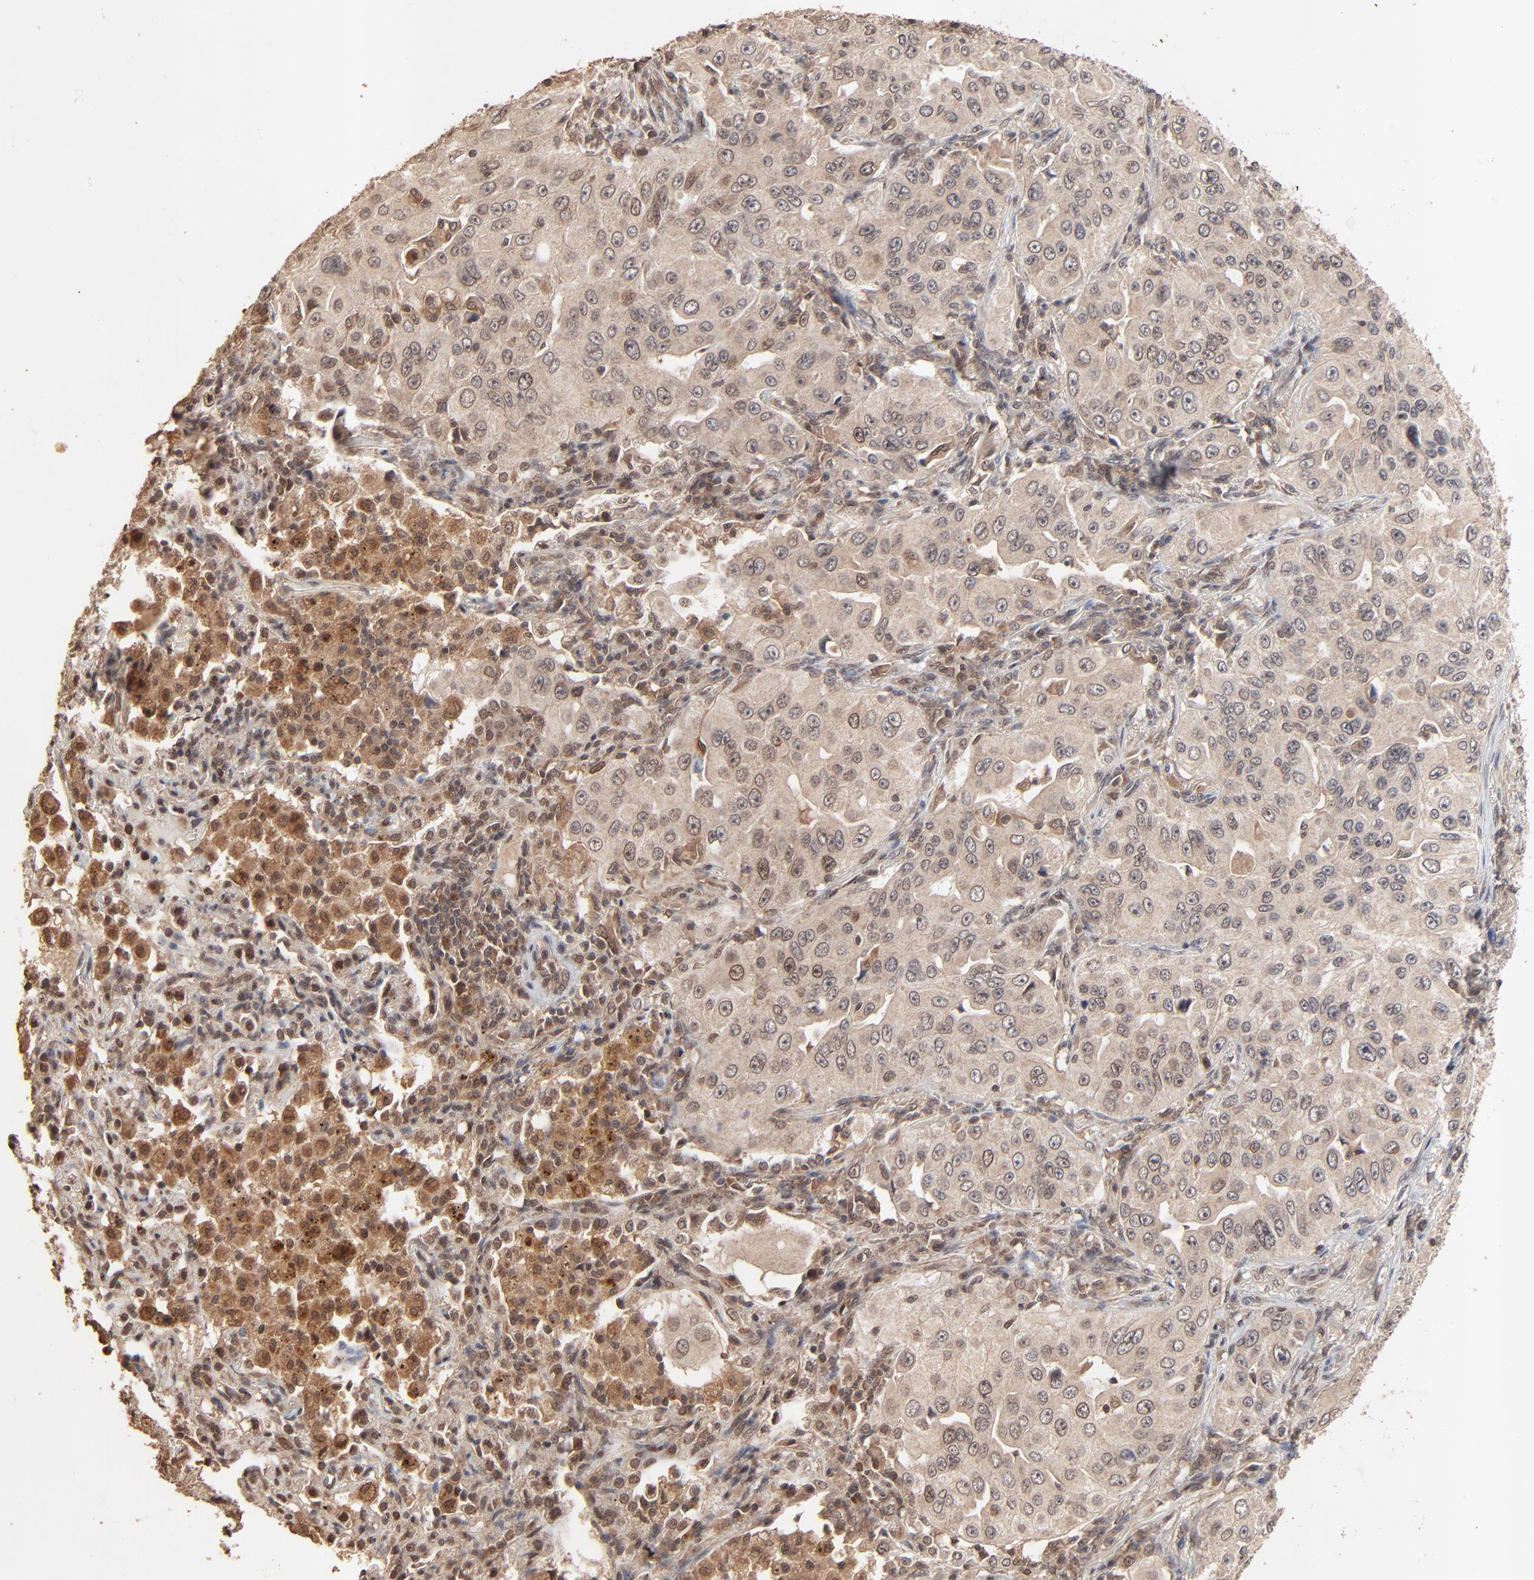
{"staining": {"intensity": "moderate", "quantity": ">75%", "location": "cytoplasmic/membranous,nuclear"}, "tissue": "lung cancer", "cell_type": "Tumor cells", "image_type": "cancer", "snomed": [{"axis": "morphology", "description": "Adenocarcinoma, NOS"}, {"axis": "topography", "description": "Lung"}], "caption": "Tumor cells display medium levels of moderate cytoplasmic/membranous and nuclear staining in approximately >75% of cells in lung cancer.", "gene": "FAM227A", "patient": {"sex": "male", "age": 84}}